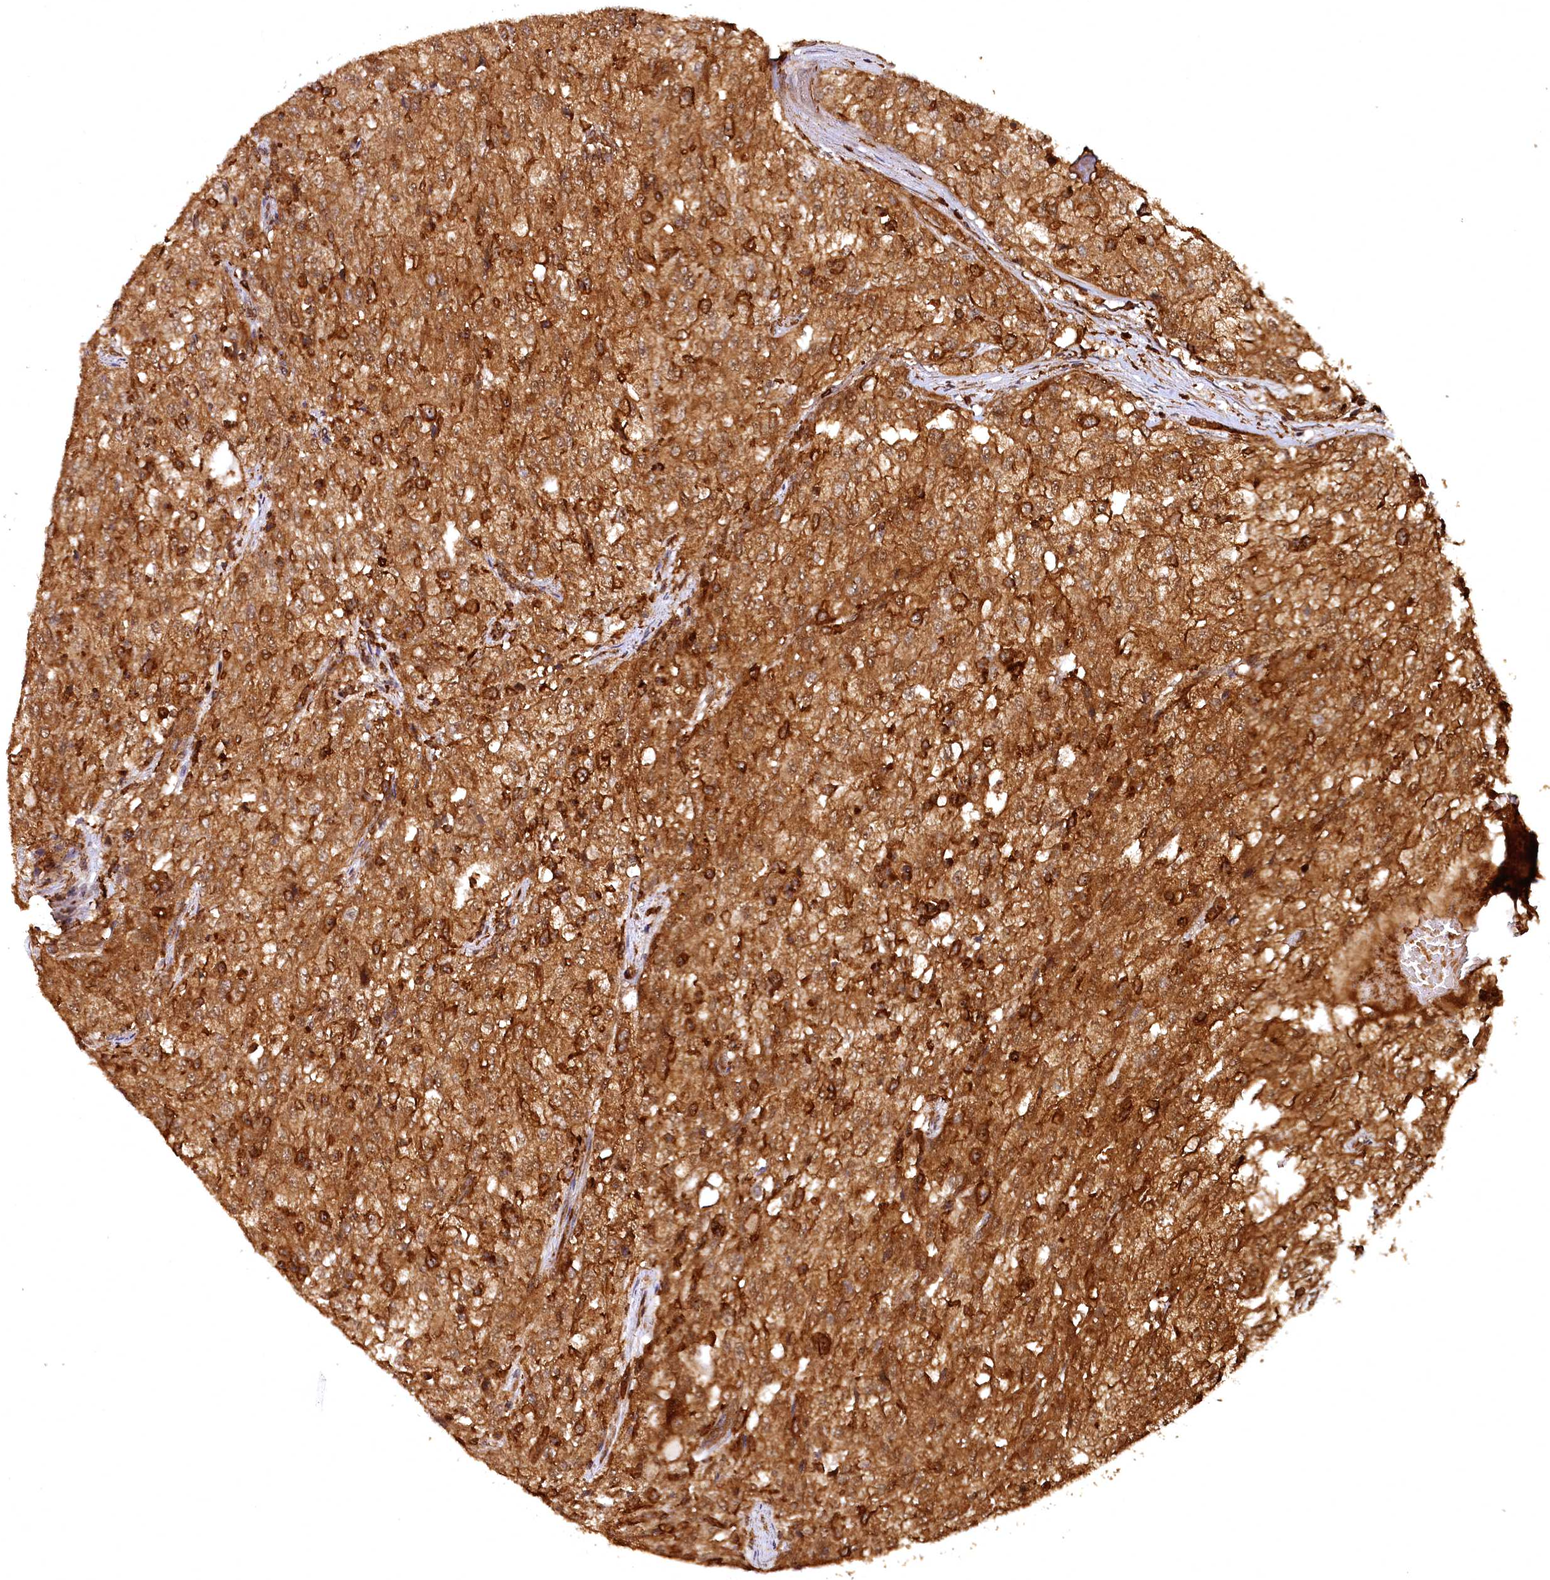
{"staining": {"intensity": "strong", "quantity": ">75%", "location": "cytoplasmic/membranous"}, "tissue": "renal cancer", "cell_type": "Tumor cells", "image_type": "cancer", "snomed": [{"axis": "morphology", "description": "Adenocarcinoma, NOS"}, {"axis": "topography", "description": "Kidney"}], "caption": "Immunohistochemistry photomicrograph of neoplastic tissue: renal cancer stained using immunohistochemistry reveals high levels of strong protein expression localized specifically in the cytoplasmic/membranous of tumor cells, appearing as a cytoplasmic/membranous brown color.", "gene": "STUB1", "patient": {"sex": "female", "age": 54}}